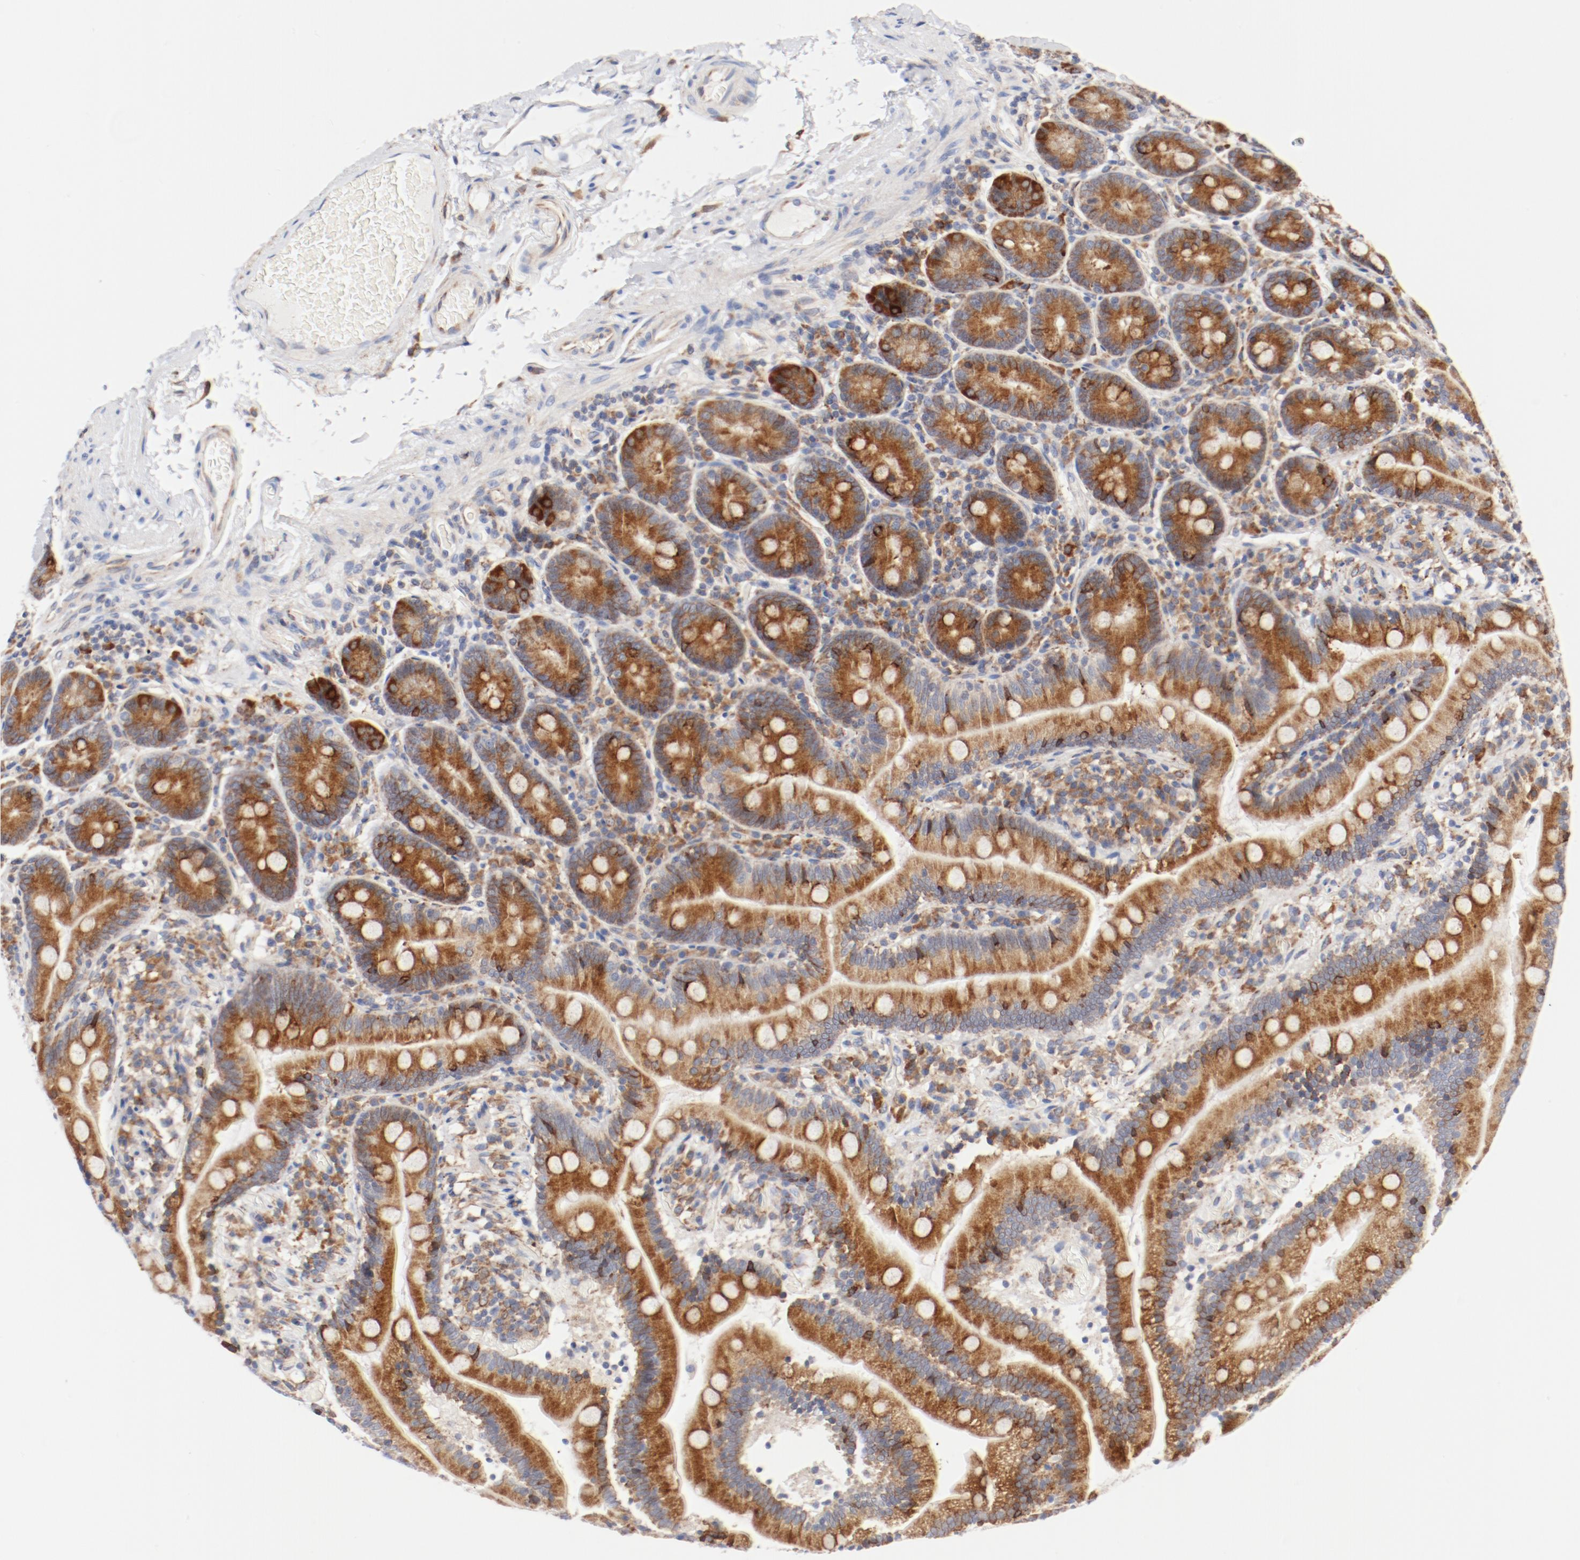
{"staining": {"intensity": "strong", "quantity": ">75%", "location": "cytoplasmic/membranous"}, "tissue": "duodenum", "cell_type": "Glandular cells", "image_type": "normal", "snomed": [{"axis": "morphology", "description": "Normal tissue, NOS"}, {"axis": "topography", "description": "Duodenum"}], "caption": "Human duodenum stained with a protein marker displays strong staining in glandular cells.", "gene": "PDPK1", "patient": {"sex": "male", "age": 66}}